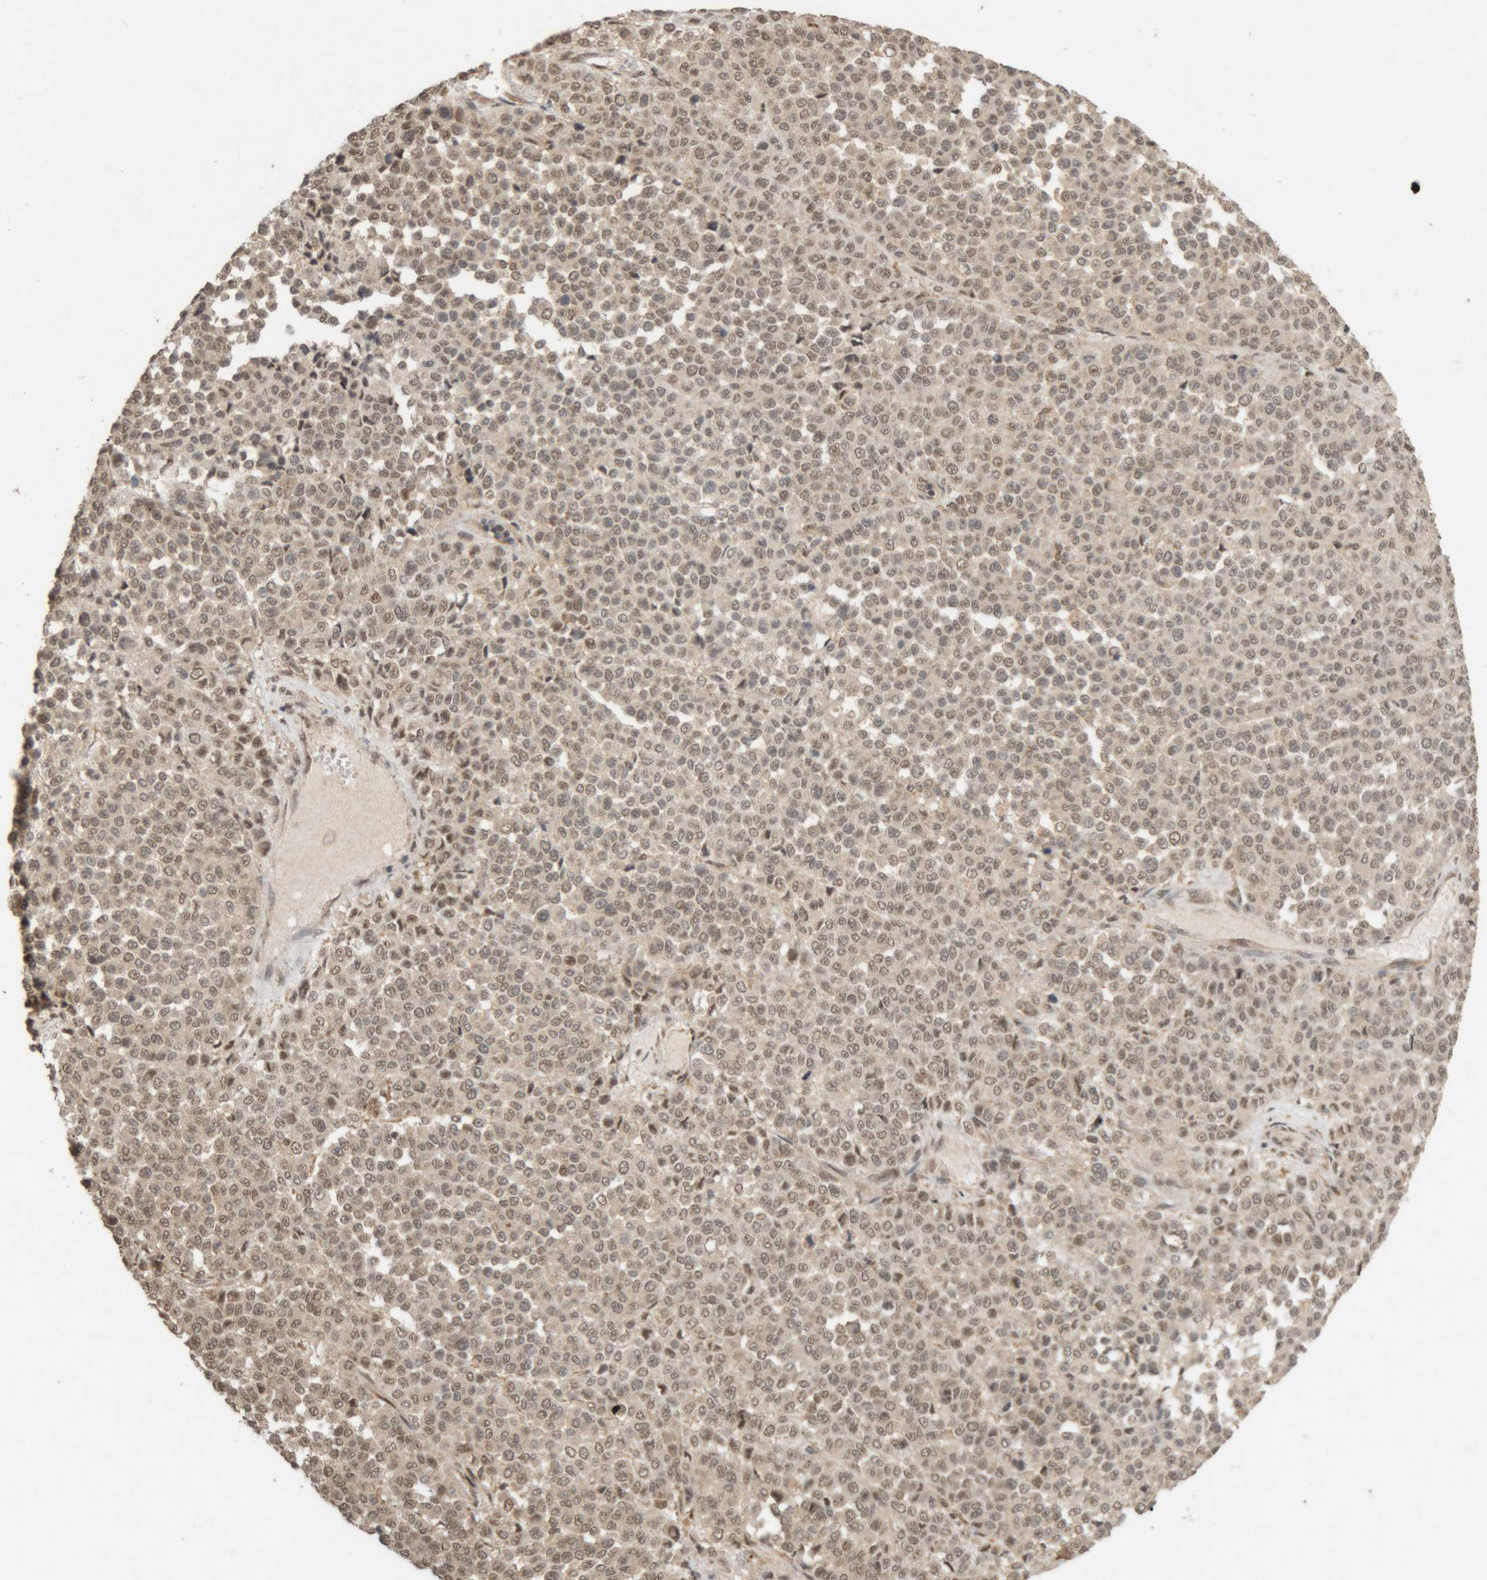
{"staining": {"intensity": "weak", "quantity": ">75%", "location": "nuclear"}, "tissue": "melanoma", "cell_type": "Tumor cells", "image_type": "cancer", "snomed": [{"axis": "morphology", "description": "Malignant melanoma, Metastatic site"}, {"axis": "topography", "description": "Pancreas"}], "caption": "An immunohistochemistry photomicrograph of neoplastic tissue is shown. Protein staining in brown shows weak nuclear positivity in malignant melanoma (metastatic site) within tumor cells.", "gene": "KEAP1", "patient": {"sex": "female", "age": 30}}